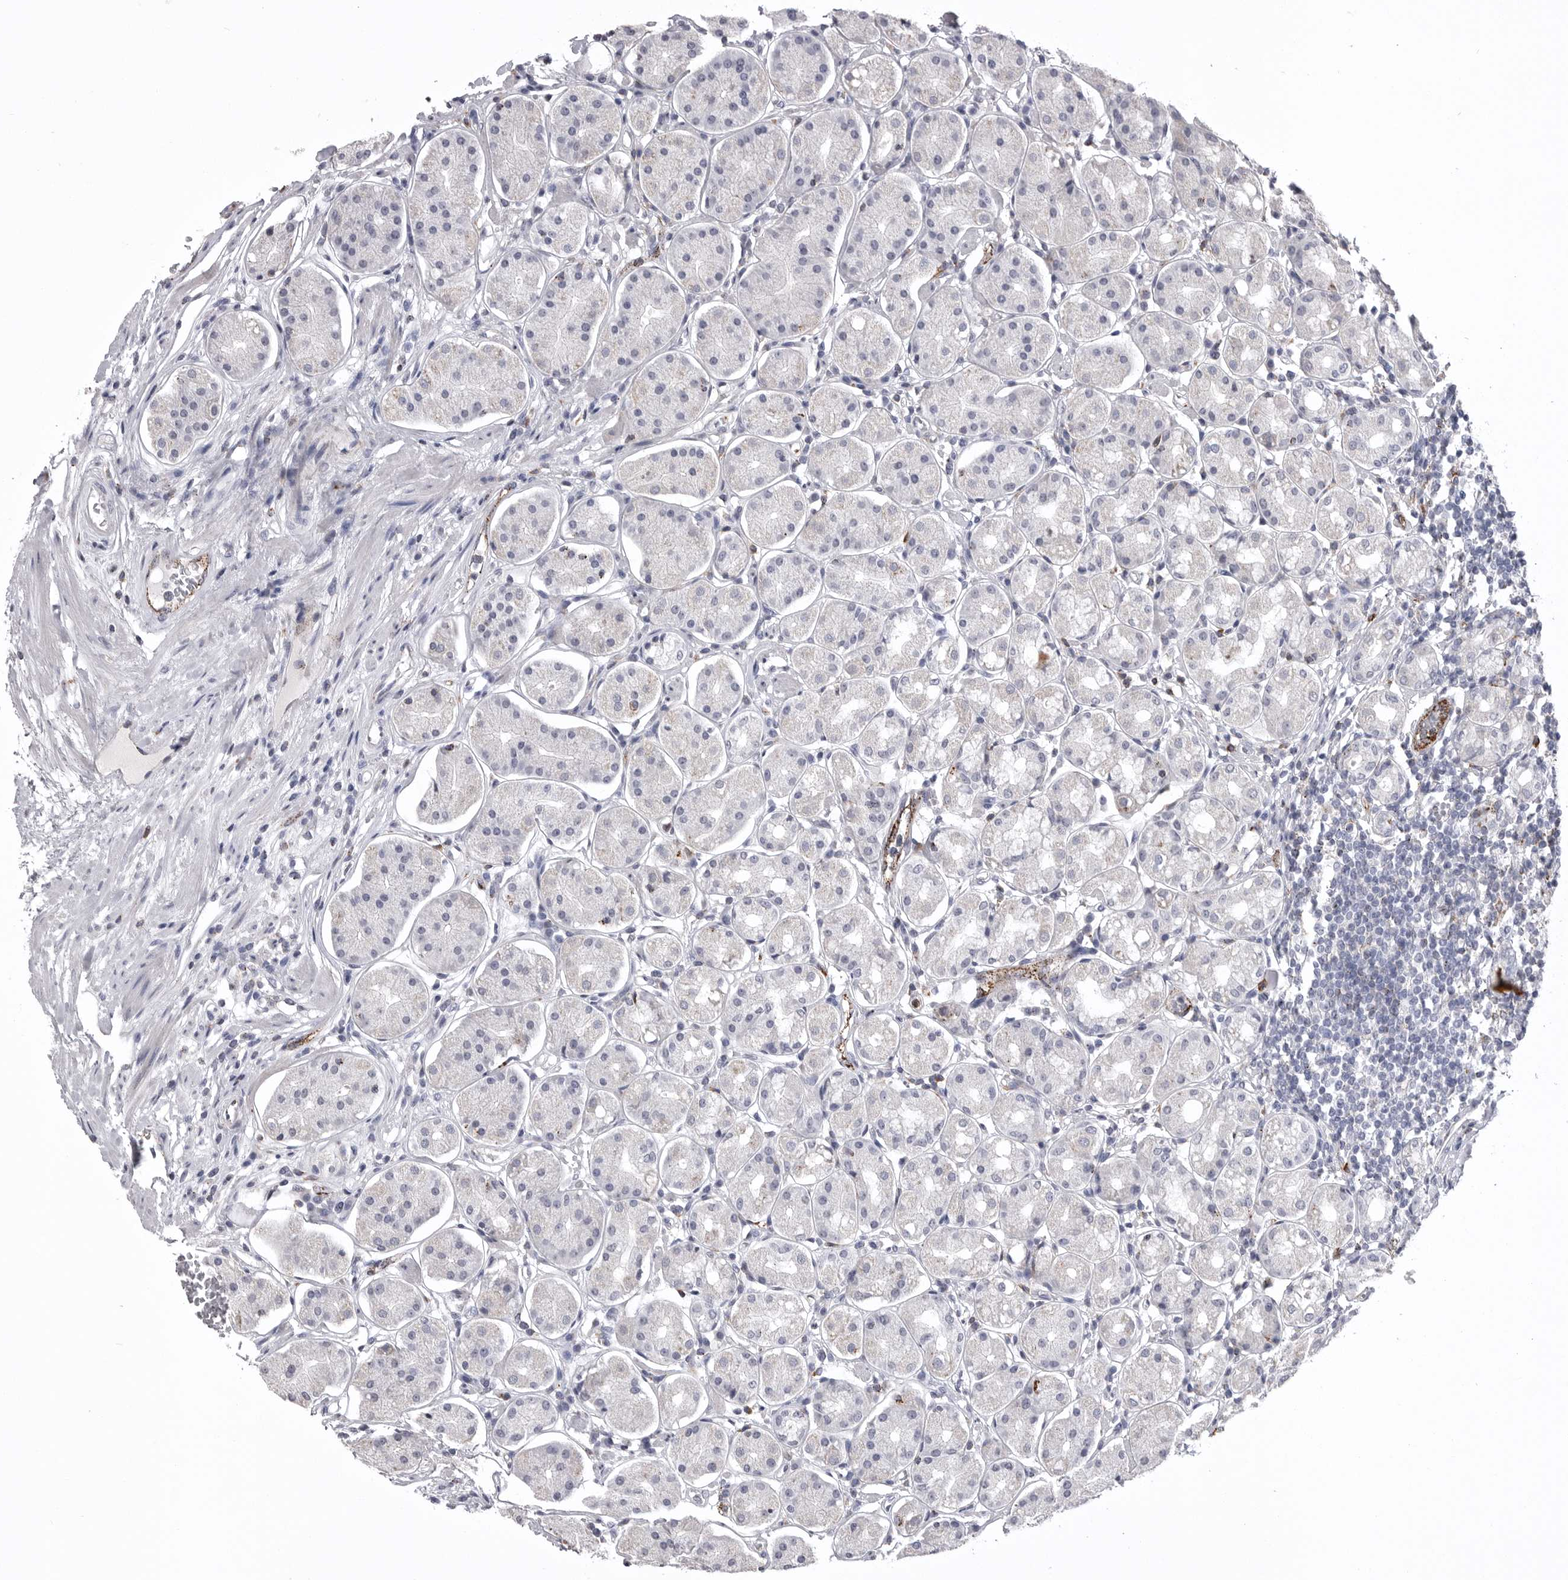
{"staining": {"intensity": "negative", "quantity": "none", "location": "none"}, "tissue": "stomach", "cell_type": "Glandular cells", "image_type": "normal", "snomed": [{"axis": "morphology", "description": "Normal tissue, NOS"}, {"axis": "topography", "description": "Stomach"}, {"axis": "topography", "description": "Stomach, lower"}], "caption": "DAB immunohistochemical staining of benign human stomach demonstrates no significant positivity in glandular cells. (DAB (3,3'-diaminobenzidine) immunohistochemistry visualized using brightfield microscopy, high magnification).", "gene": "PSPN", "patient": {"sex": "female", "age": 56}}